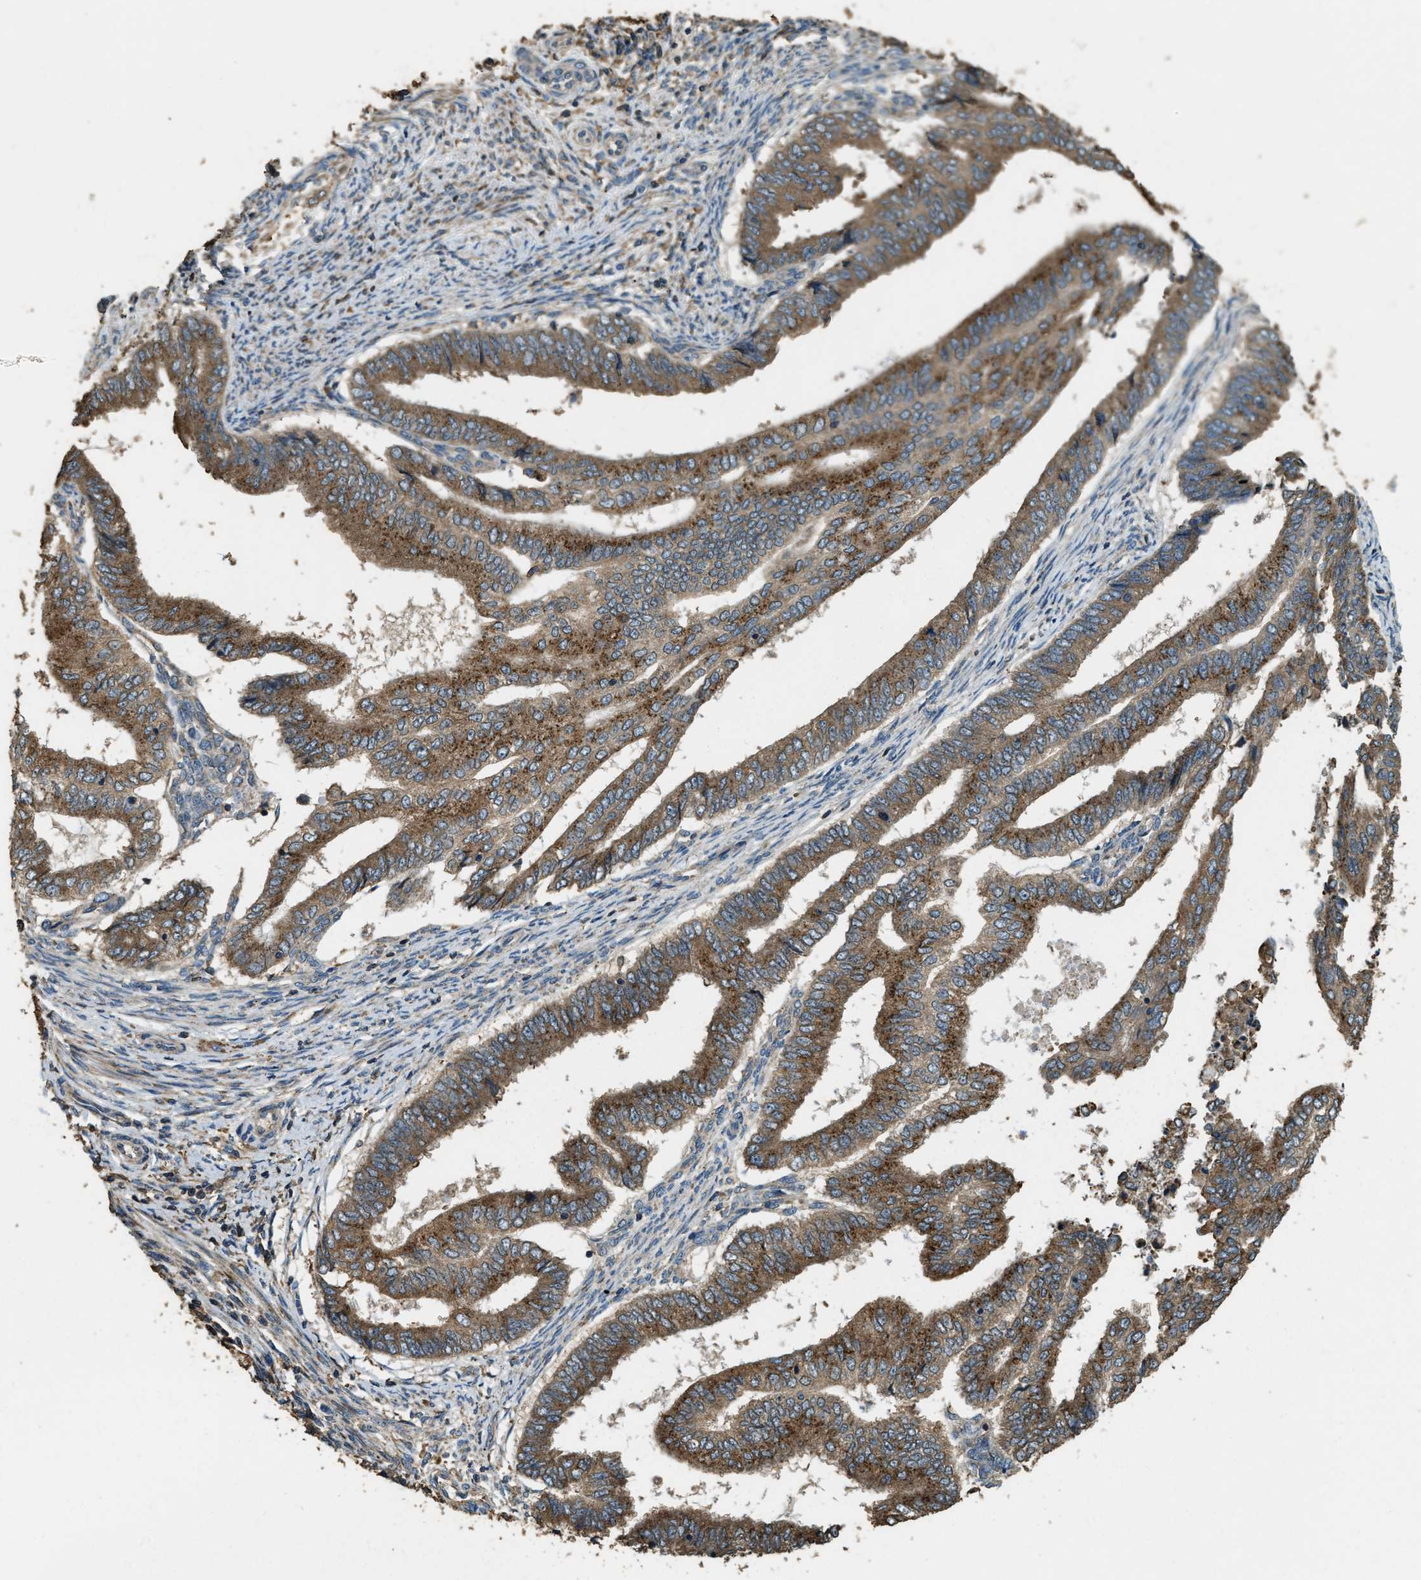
{"staining": {"intensity": "moderate", "quantity": ">75%", "location": "cytoplasmic/membranous"}, "tissue": "endometrial cancer", "cell_type": "Tumor cells", "image_type": "cancer", "snomed": [{"axis": "morphology", "description": "Polyp, NOS"}, {"axis": "morphology", "description": "Adenocarcinoma, NOS"}, {"axis": "morphology", "description": "Adenoma, NOS"}, {"axis": "topography", "description": "Endometrium"}], "caption": "Brown immunohistochemical staining in human endometrial cancer (adenocarcinoma) demonstrates moderate cytoplasmic/membranous staining in about >75% of tumor cells.", "gene": "ERGIC1", "patient": {"sex": "female", "age": 79}}